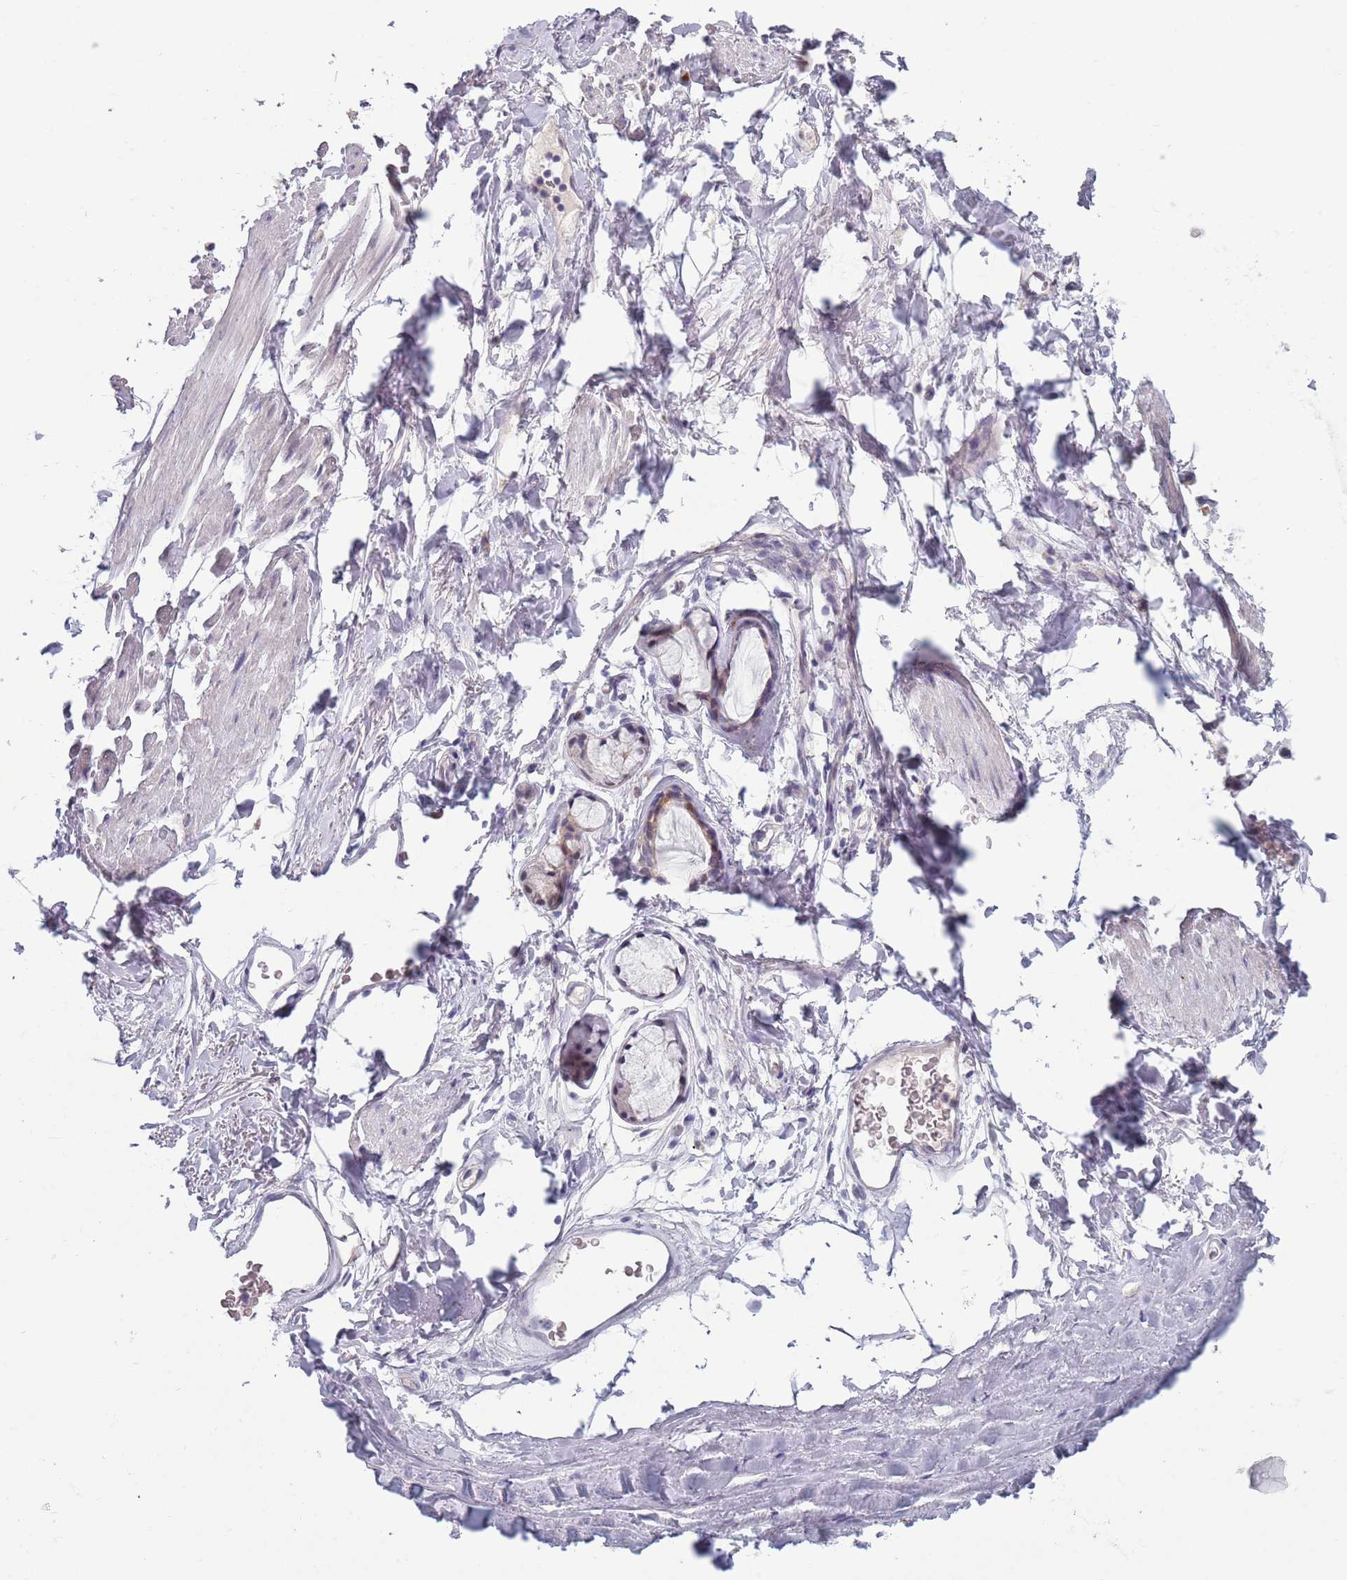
{"staining": {"intensity": "negative", "quantity": "none", "location": "none"}, "tissue": "adipose tissue", "cell_type": "Adipocytes", "image_type": "normal", "snomed": [{"axis": "morphology", "description": "Normal tissue, NOS"}, {"axis": "topography", "description": "Lymph node"}, {"axis": "topography", "description": "Bronchus"}], "caption": "A high-resolution photomicrograph shows immunohistochemistry staining of unremarkable adipose tissue, which displays no significant staining in adipocytes.", "gene": "CLNS1A", "patient": {"sex": "male", "age": 63}}